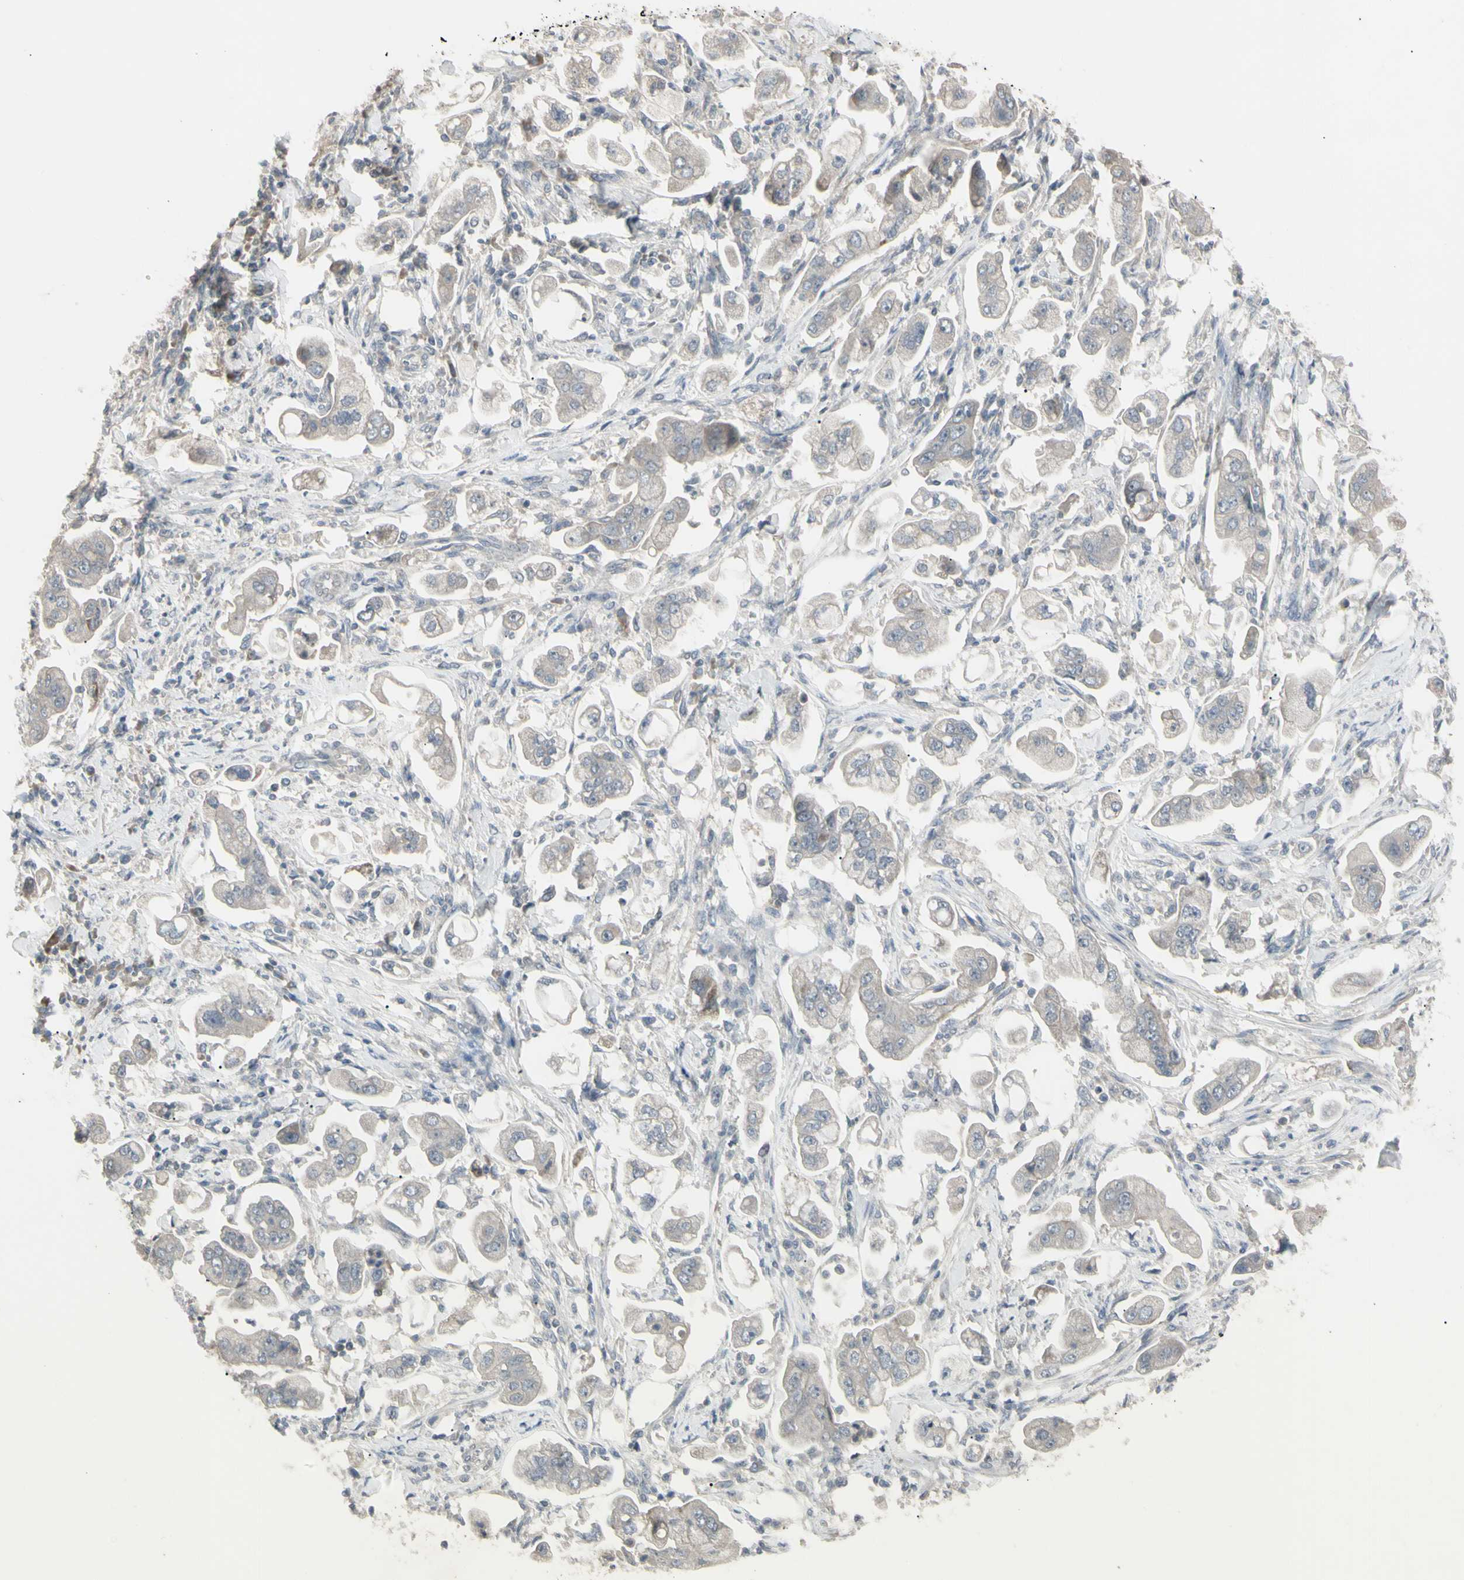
{"staining": {"intensity": "weak", "quantity": "25%-75%", "location": "cytoplasmic/membranous"}, "tissue": "stomach cancer", "cell_type": "Tumor cells", "image_type": "cancer", "snomed": [{"axis": "morphology", "description": "Adenocarcinoma, NOS"}, {"axis": "topography", "description": "Stomach"}], "caption": "Human adenocarcinoma (stomach) stained with a protein marker exhibits weak staining in tumor cells.", "gene": "PIAS4", "patient": {"sex": "male", "age": 62}}